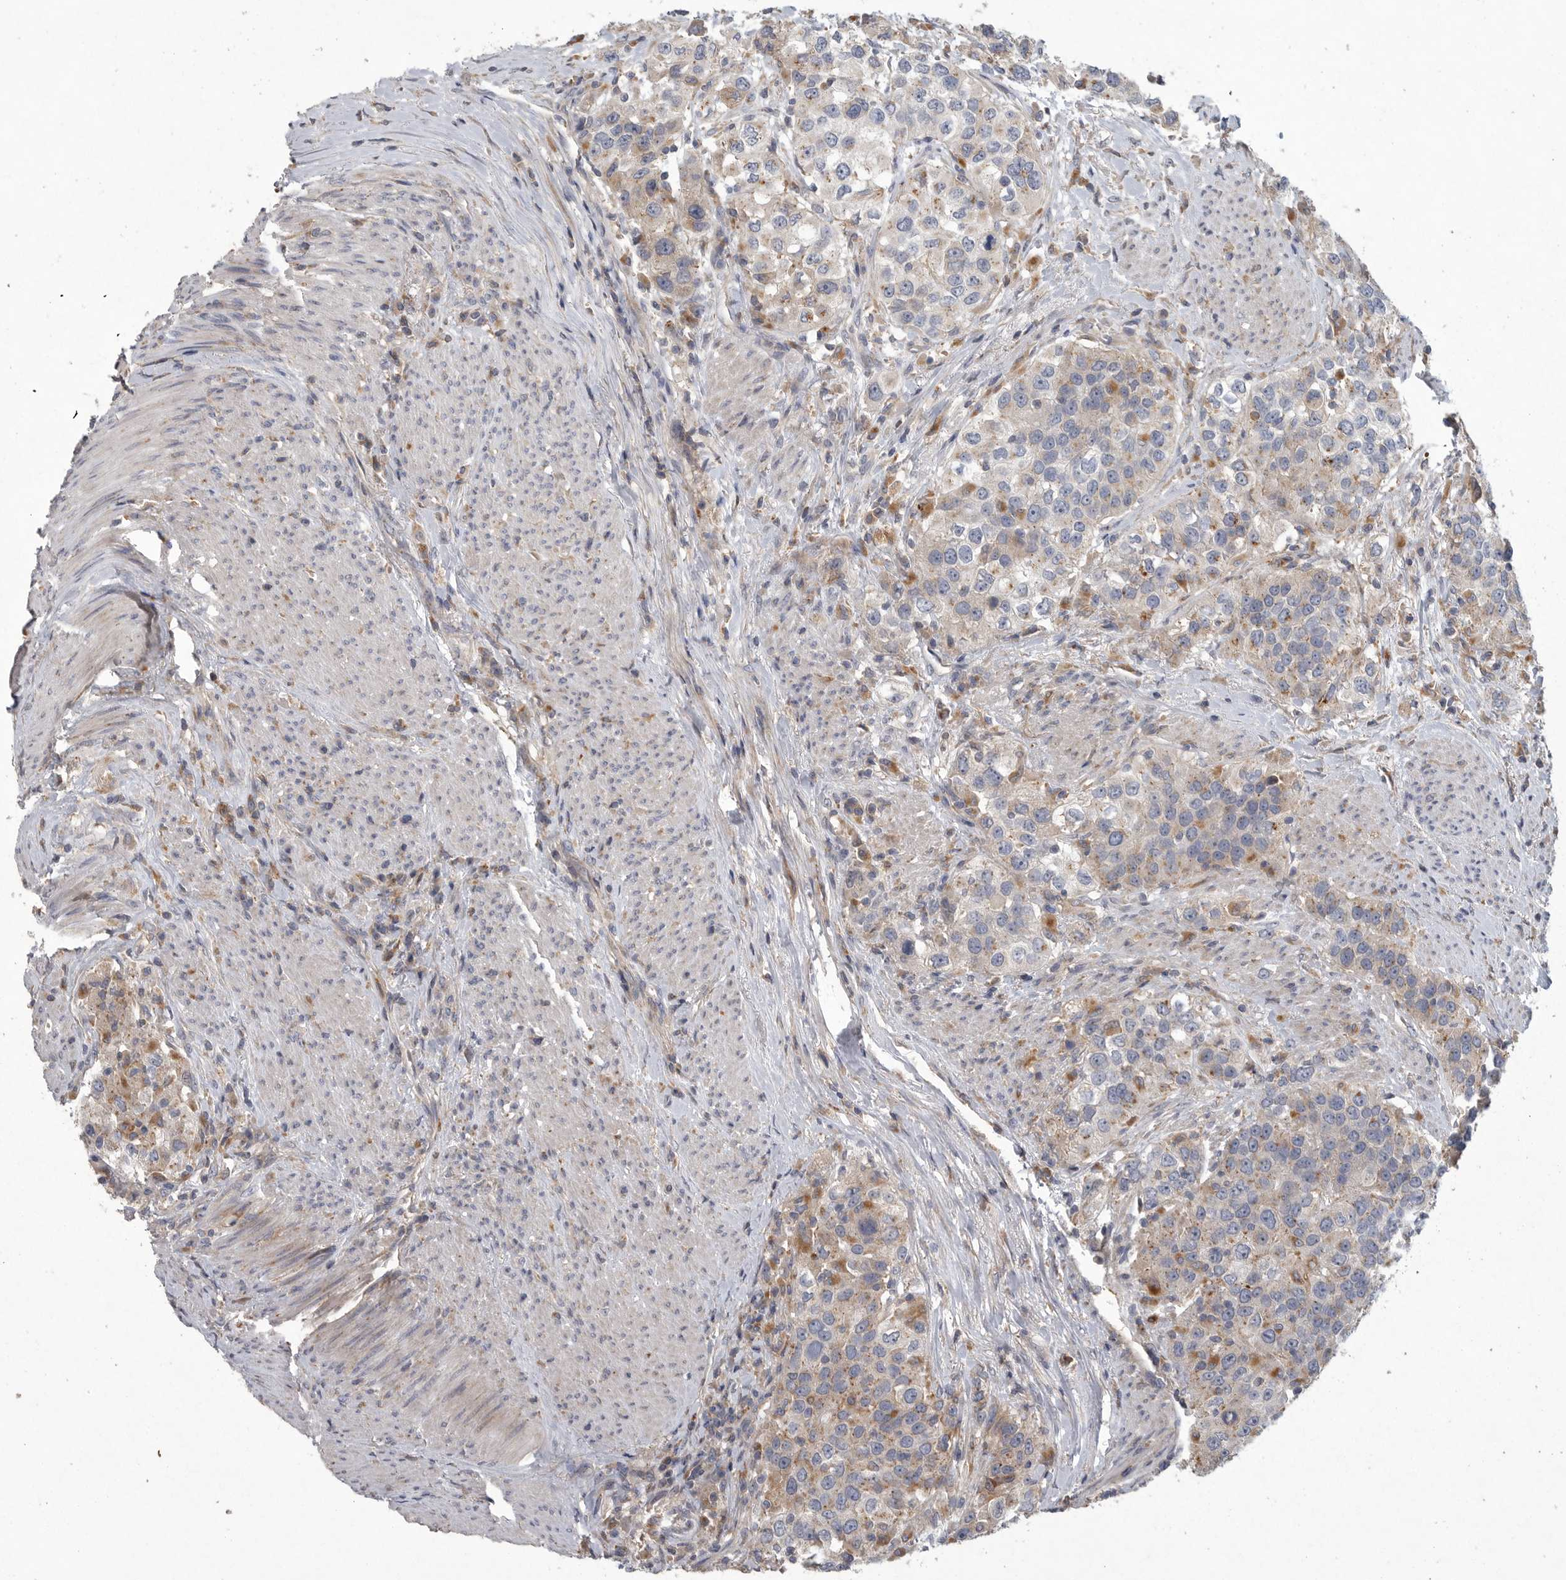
{"staining": {"intensity": "weak", "quantity": "25%-75%", "location": "cytoplasmic/membranous"}, "tissue": "urothelial cancer", "cell_type": "Tumor cells", "image_type": "cancer", "snomed": [{"axis": "morphology", "description": "Urothelial carcinoma, High grade"}, {"axis": "topography", "description": "Urinary bladder"}], "caption": "Tumor cells exhibit low levels of weak cytoplasmic/membranous positivity in approximately 25%-75% of cells in human urothelial cancer.", "gene": "LAMTOR3", "patient": {"sex": "female", "age": 80}}